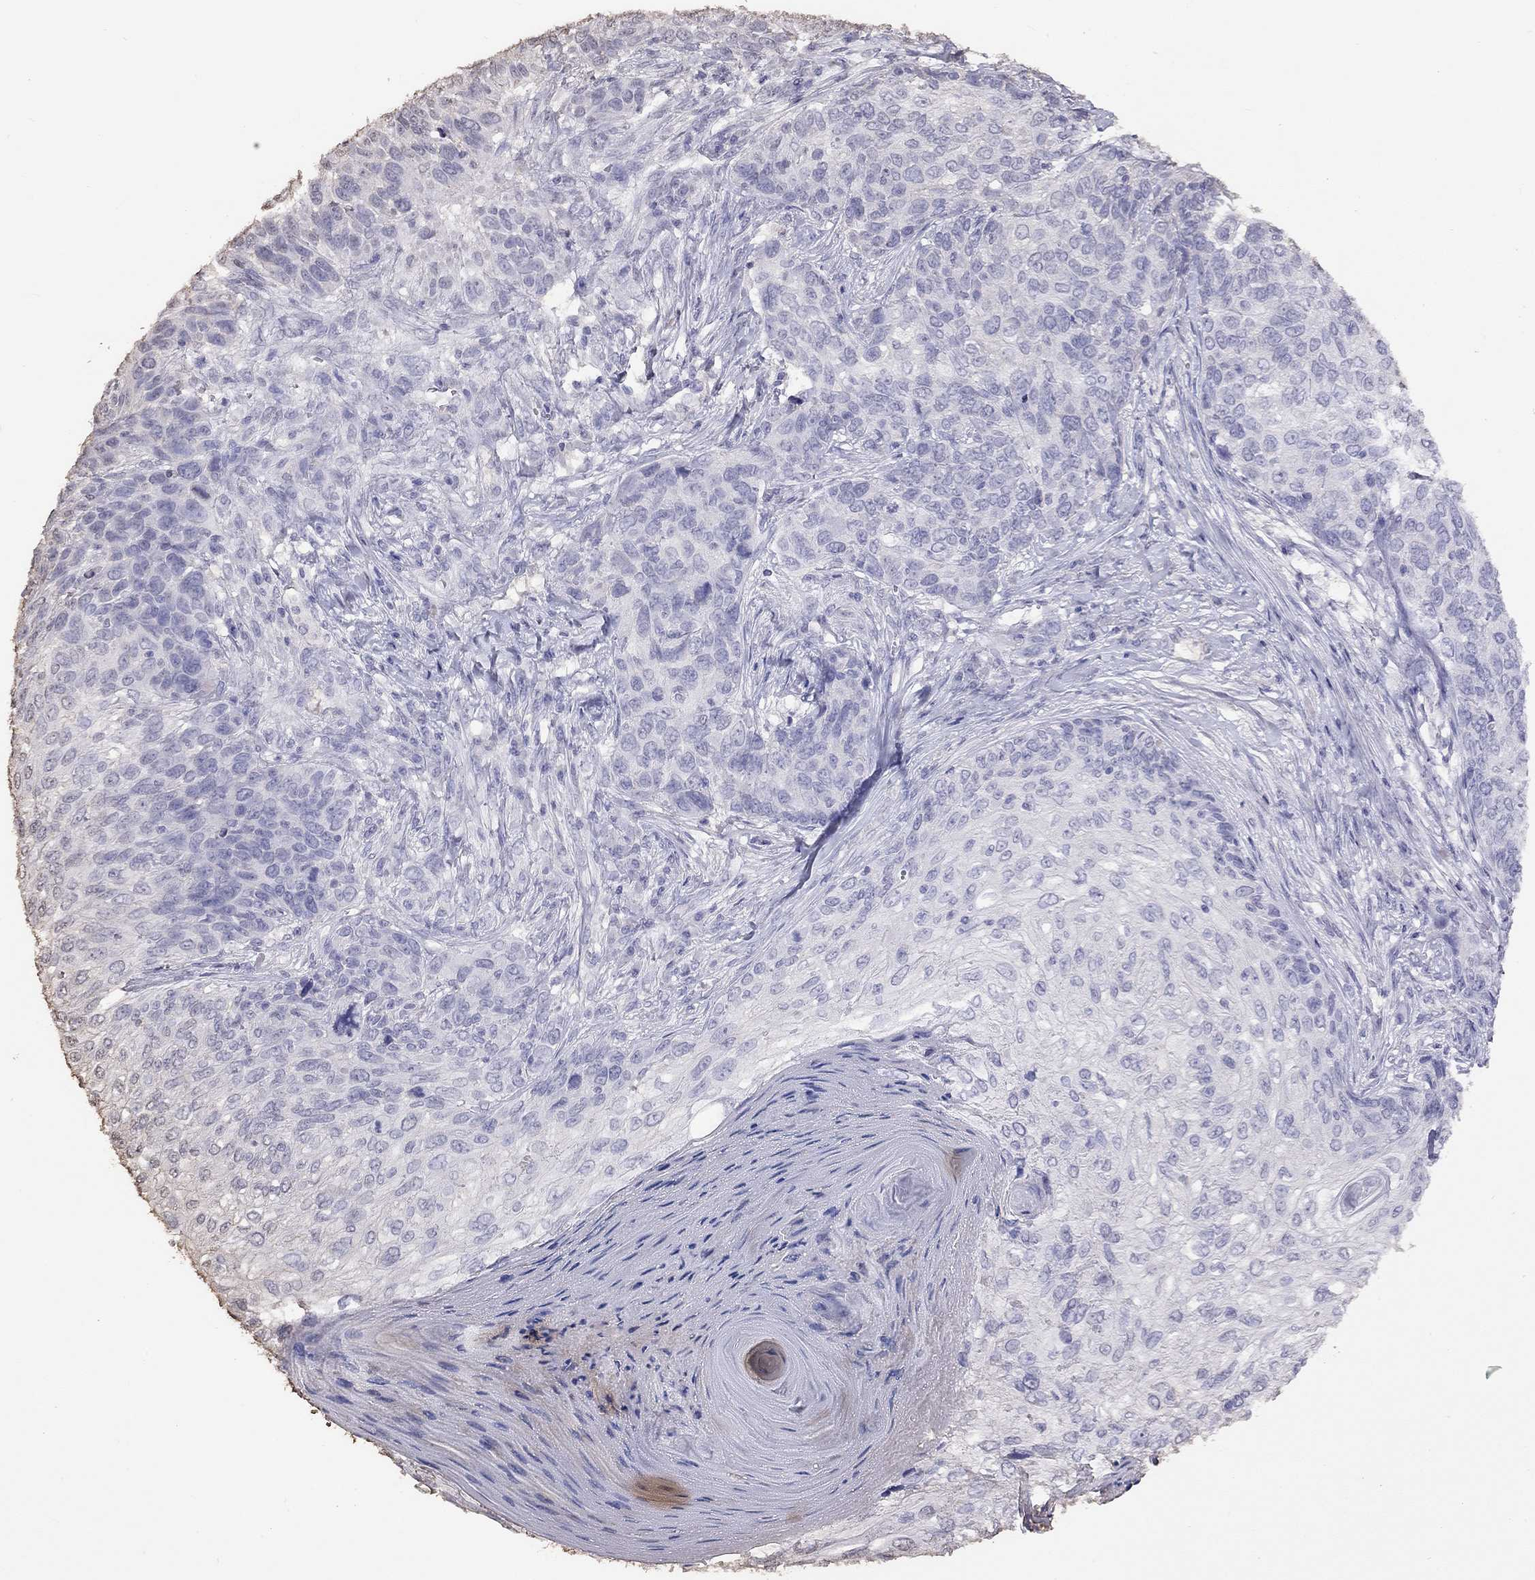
{"staining": {"intensity": "negative", "quantity": "none", "location": "none"}, "tissue": "skin cancer", "cell_type": "Tumor cells", "image_type": "cancer", "snomed": [{"axis": "morphology", "description": "Squamous cell carcinoma, NOS"}, {"axis": "topography", "description": "Skin"}], "caption": "Immunohistochemistry (IHC) photomicrograph of neoplastic tissue: human skin cancer stained with DAB (3,3'-diaminobenzidine) displays no significant protein staining in tumor cells.", "gene": "SUN3", "patient": {"sex": "male", "age": 92}}